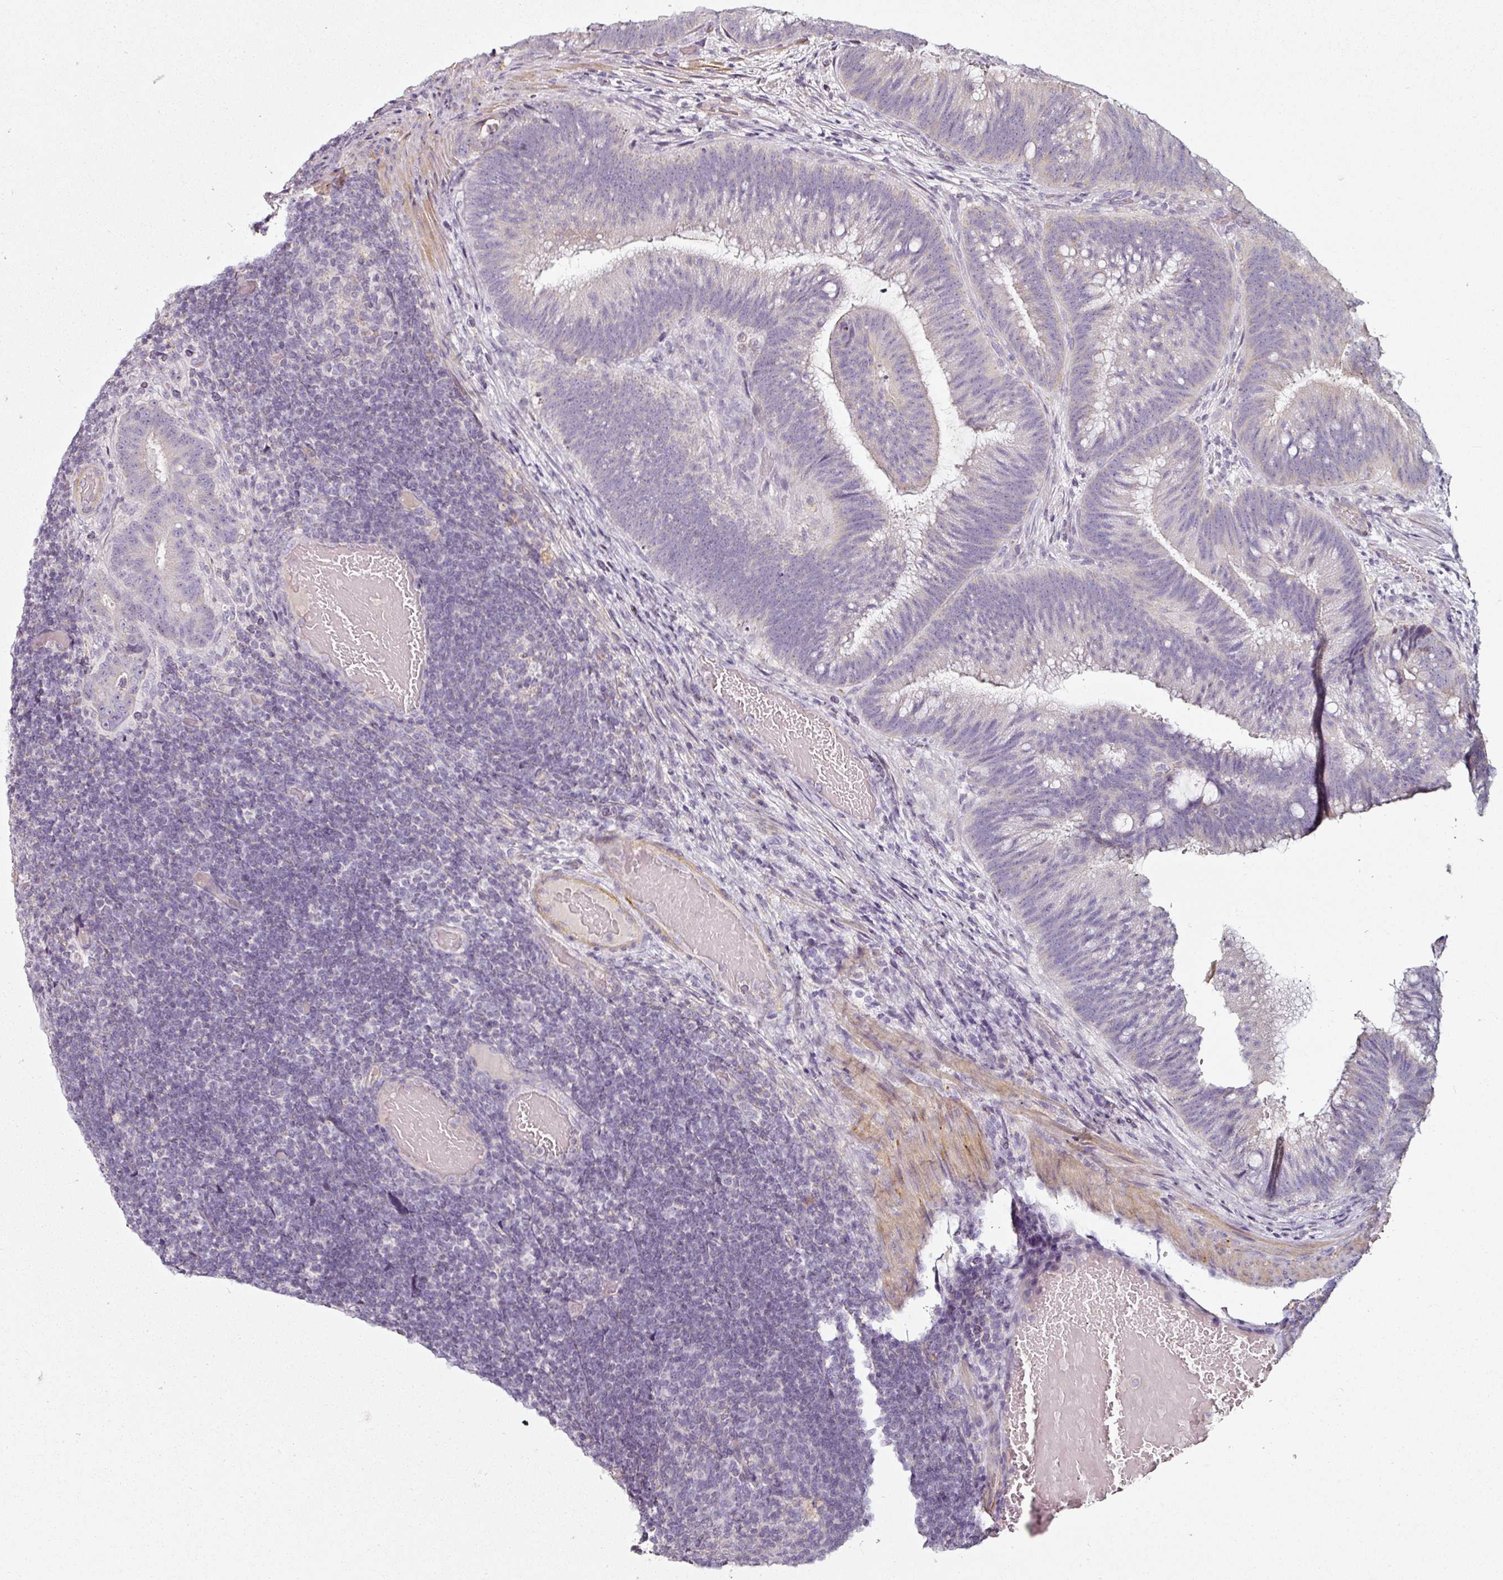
{"staining": {"intensity": "moderate", "quantity": "<25%", "location": "cytoplasmic/membranous"}, "tissue": "colorectal cancer", "cell_type": "Tumor cells", "image_type": "cancer", "snomed": [{"axis": "morphology", "description": "Adenocarcinoma, NOS"}, {"axis": "topography", "description": "Colon"}], "caption": "This is a photomicrograph of immunohistochemistry (IHC) staining of colorectal cancer (adenocarcinoma), which shows moderate staining in the cytoplasmic/membranous of tumor cells.", "gene": "CAP2", "patient": {"sex": "female", "age": 43}}